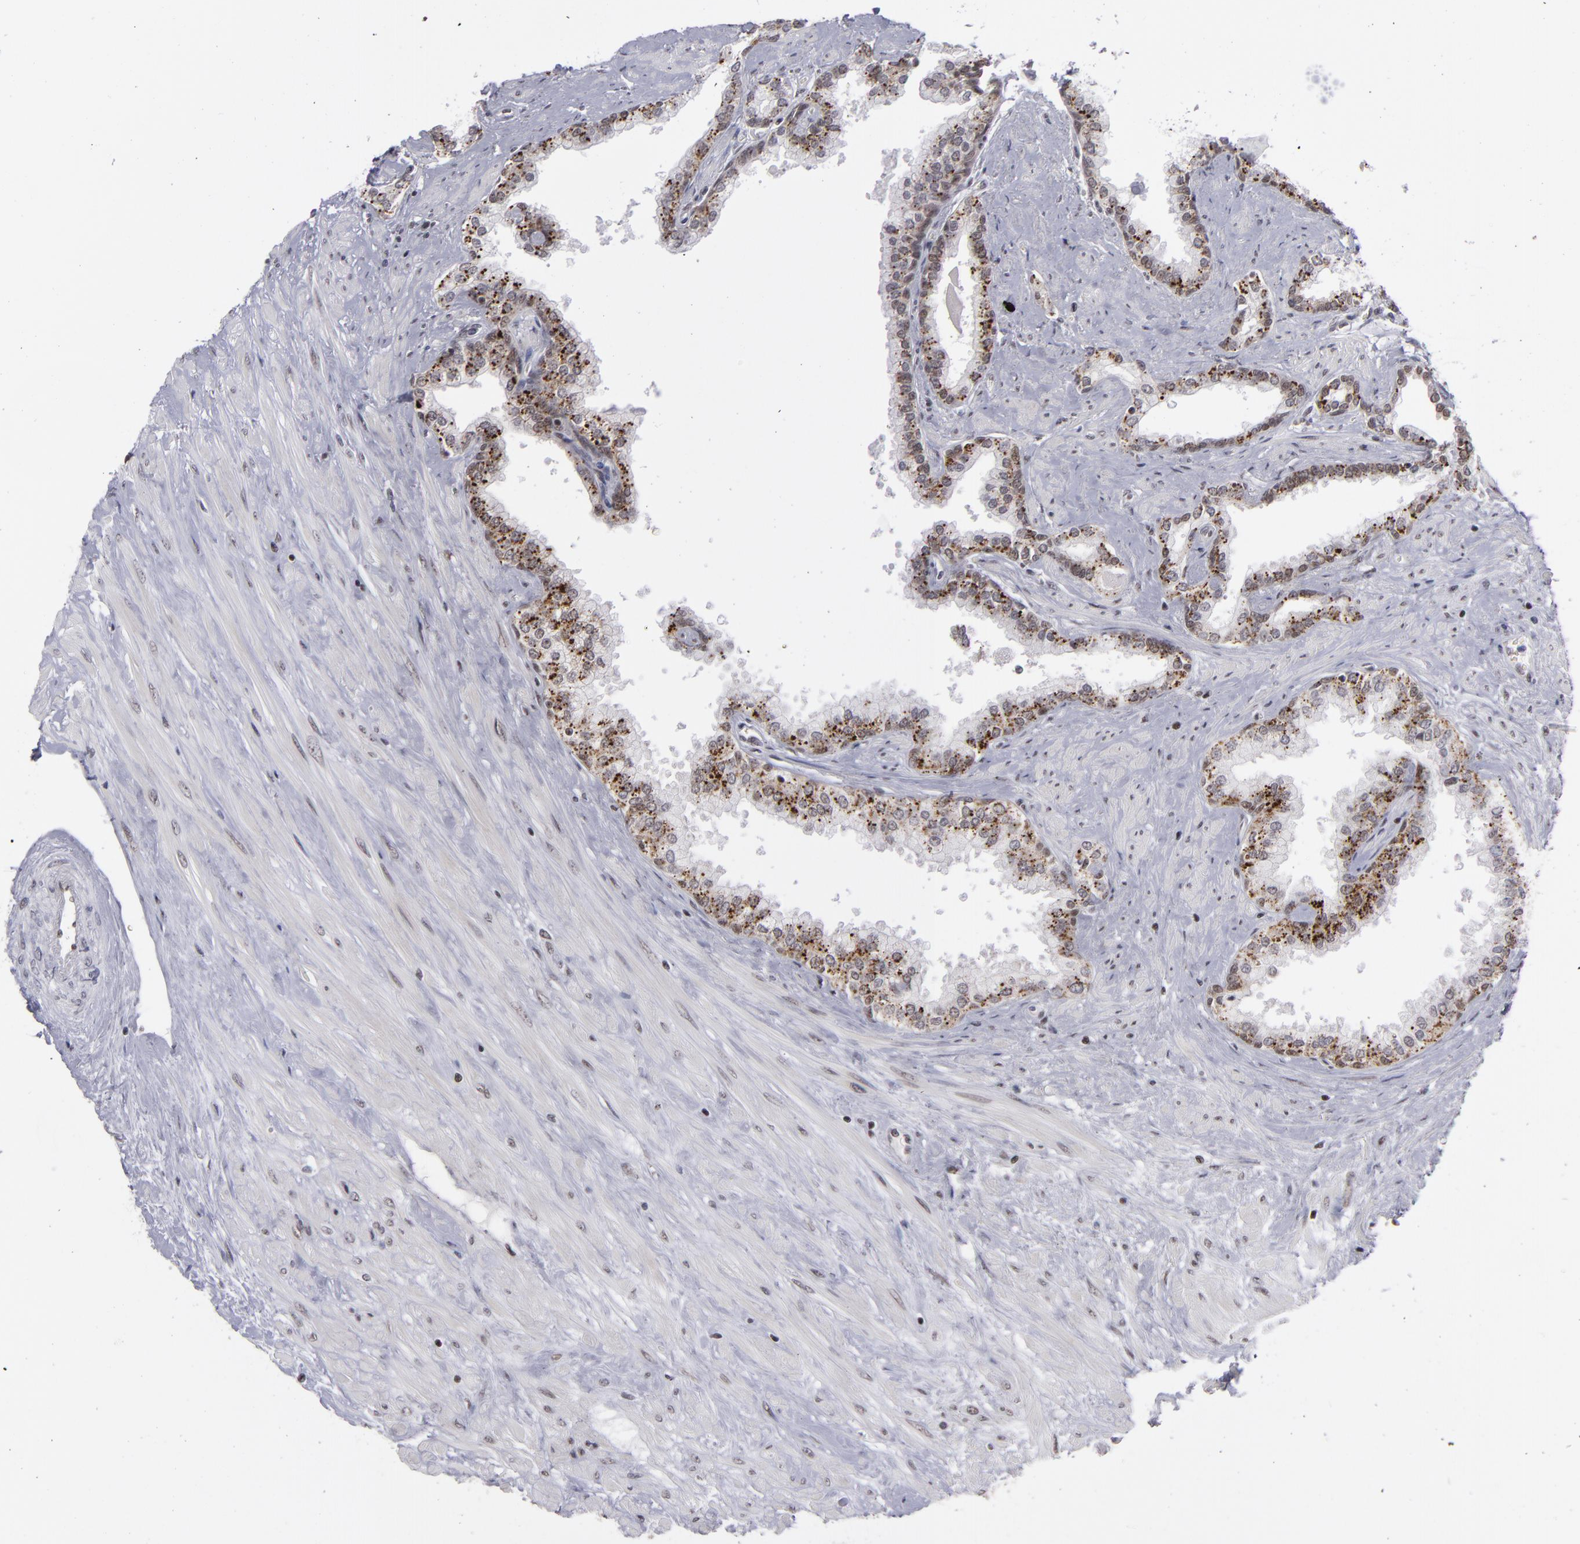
{"staining": {"intensity": "moderate", "quantity": ">75%", "location": "nuclear"}, "tissue": "prostate", "cell_type": "Glandular cells", "image_type": "normal", "snomed": [{"axis": "morphology", "description": "Normal tissue, NOS"}, {"axis": "topography", "description": "Prostate"}], "caption": "A brown stain highlights moderate nuclear positivity of a protein in glandular cells of unremarkable human prostate.", "gene": "MLLT3", "patient": {"sex": "male", "age": 60}}